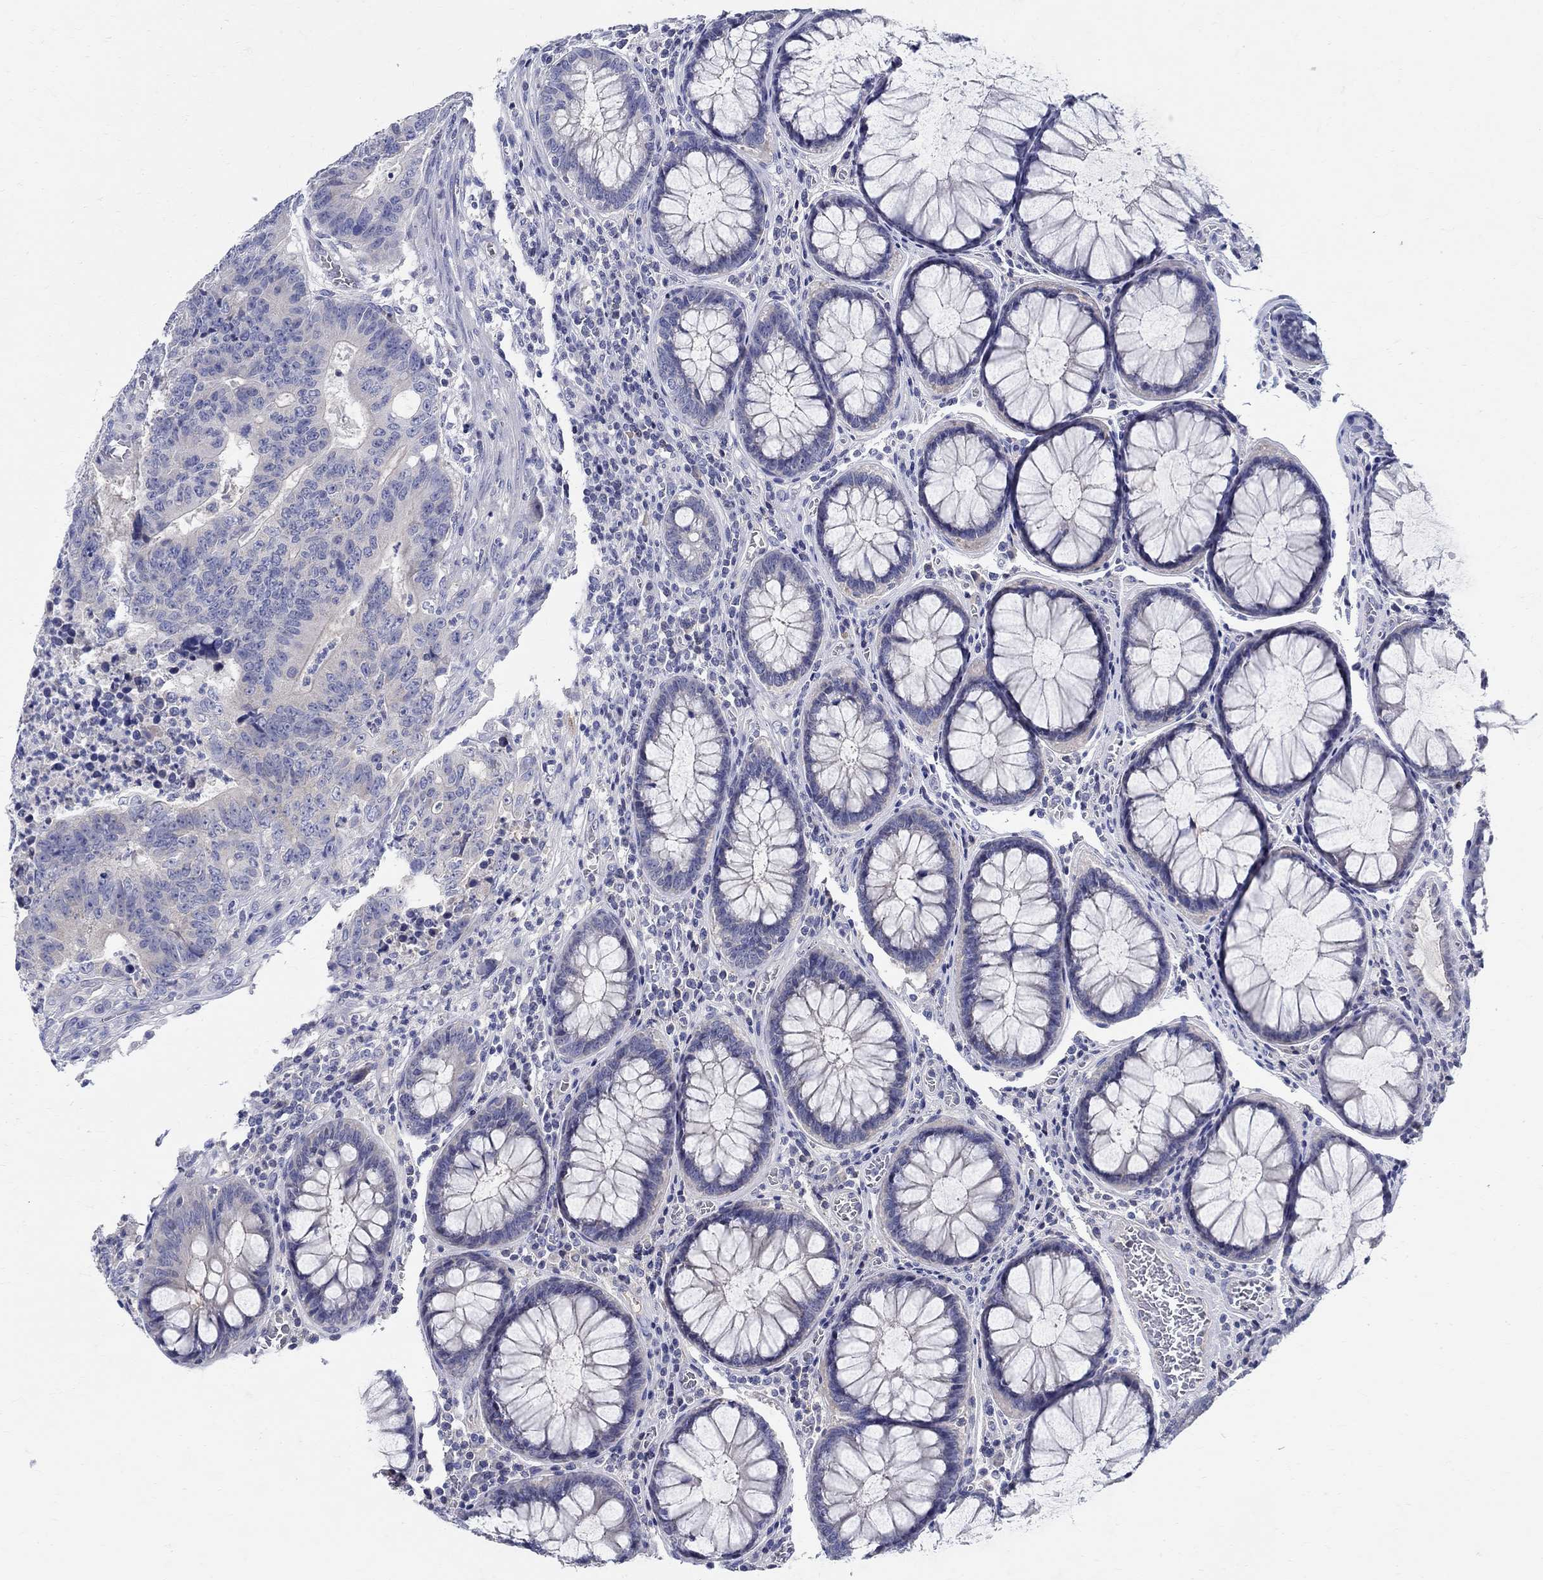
{"staining": {"intensity": "negative", "quantity": "none", "location": "none"}, "tissue": "colorectal cancer", "cell_type": "Tumor cells", "image_type": "cancer", "snomed": [{"axis": "morphology", "description": "Adenocarcinoma, NOS"}, {"axis": "topography", "description": "Colon"}], "caption": "IHC histopathology image of neoplastic tissue: colorectal cancer stained with DAB (3,3'-diaminobenzidine) demonstrates no significant protein positivity in tumor cells. (DAB (3,3'-diaminobenzidine) IHC, high magnification).", "gene": "CRYGD", "patient": {"sex": "female", "age": 48}}